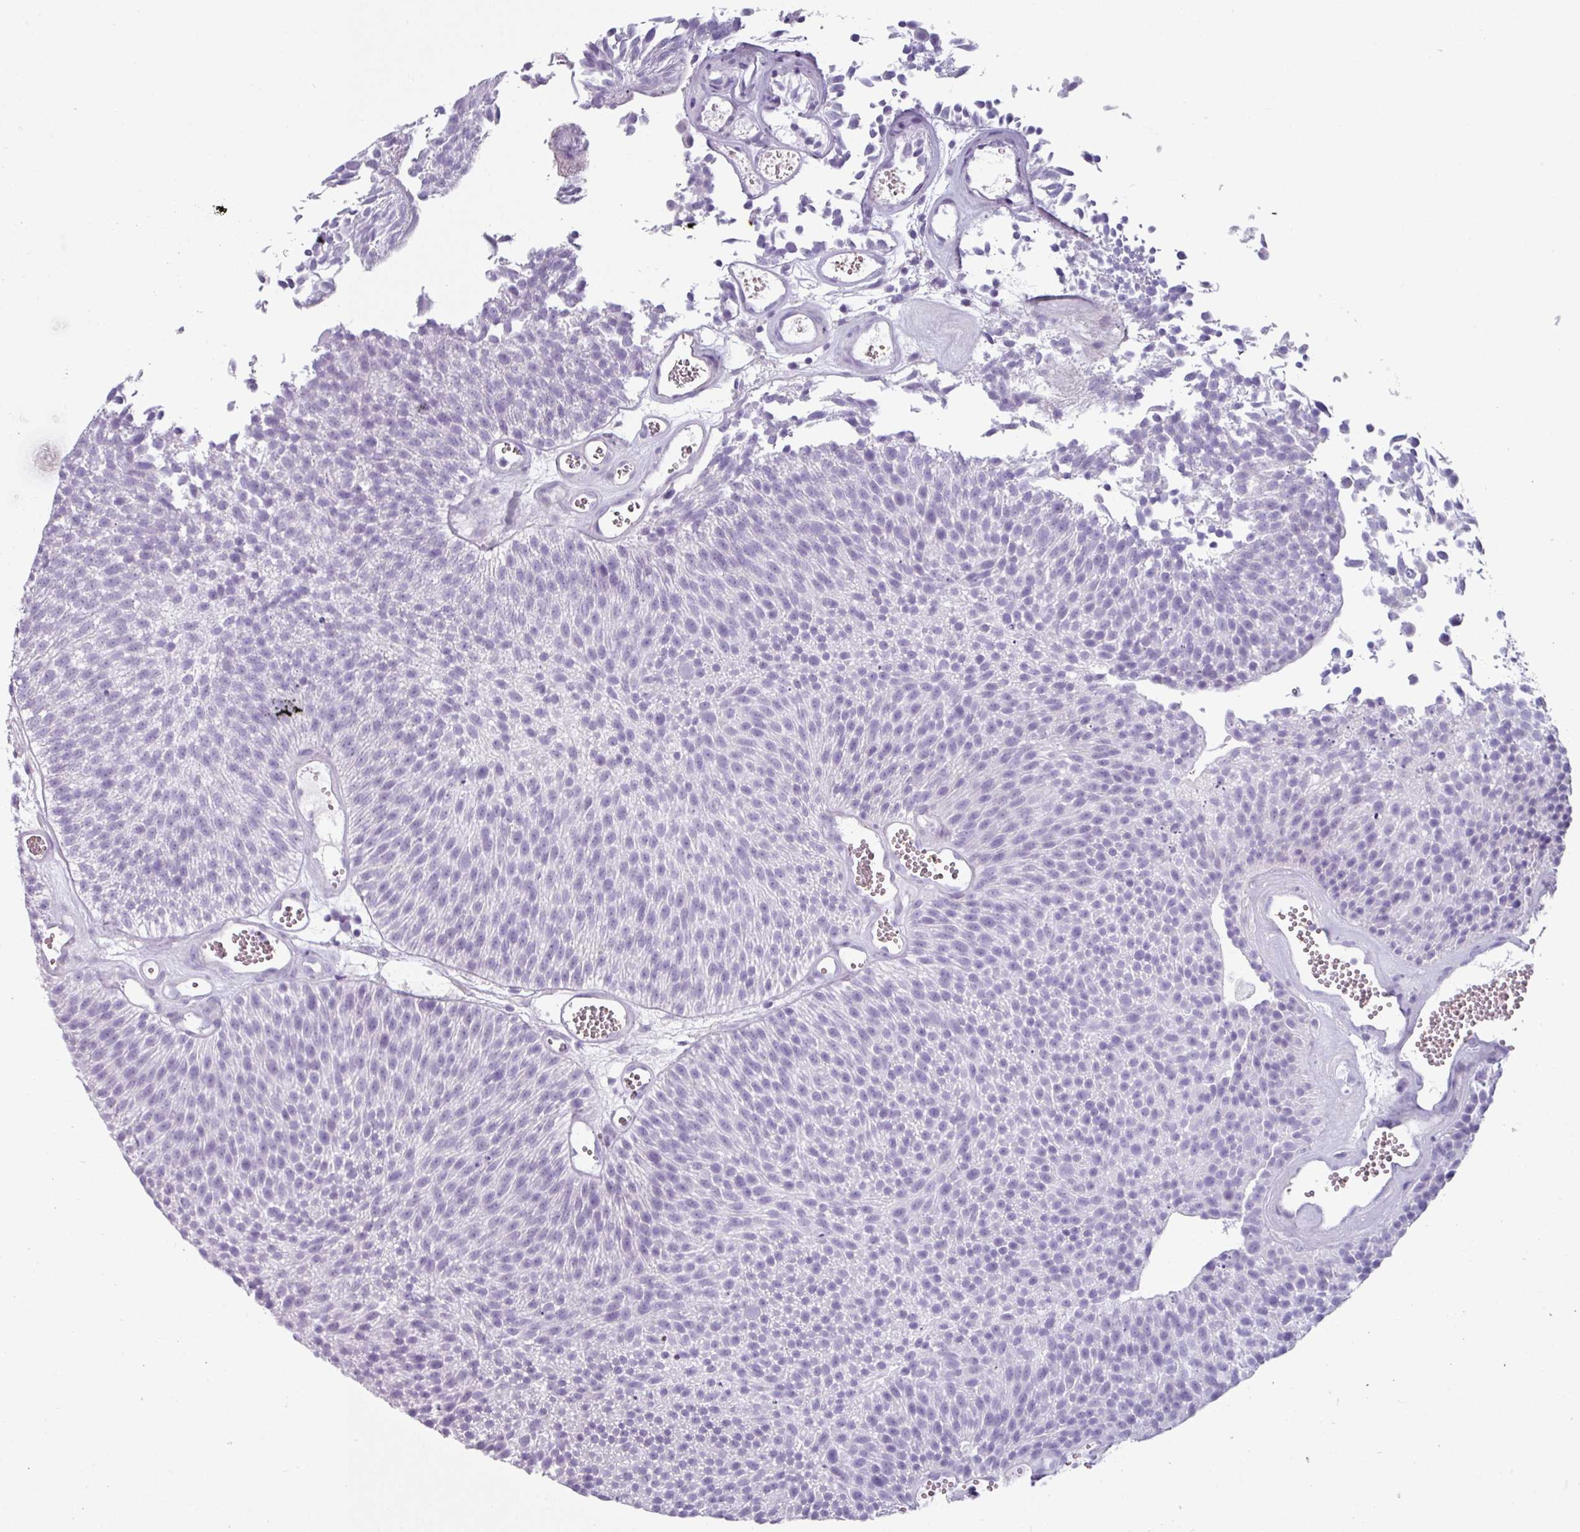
{"staining": {"intensity": "negative", "quantity": "none", "location": "none"}, "tissue": "urothelial cancer", "cell_type": "Tumor cells", "image_type": "cancer", "snomed": [{"axis": "morphology", "description": "Urothelial carcinoma, Low grade"}, {"axis": "topography", "description": "Urinary bladder"}], "caption": "Immunohistochemistry (IHC) histopathology image of human low-grade urothelial carcinoma stained for a protein (brown), which displays no positivity in tumor cells.", "gene": "CLCA1", "patient": {"sex": "female", "age": 79}}